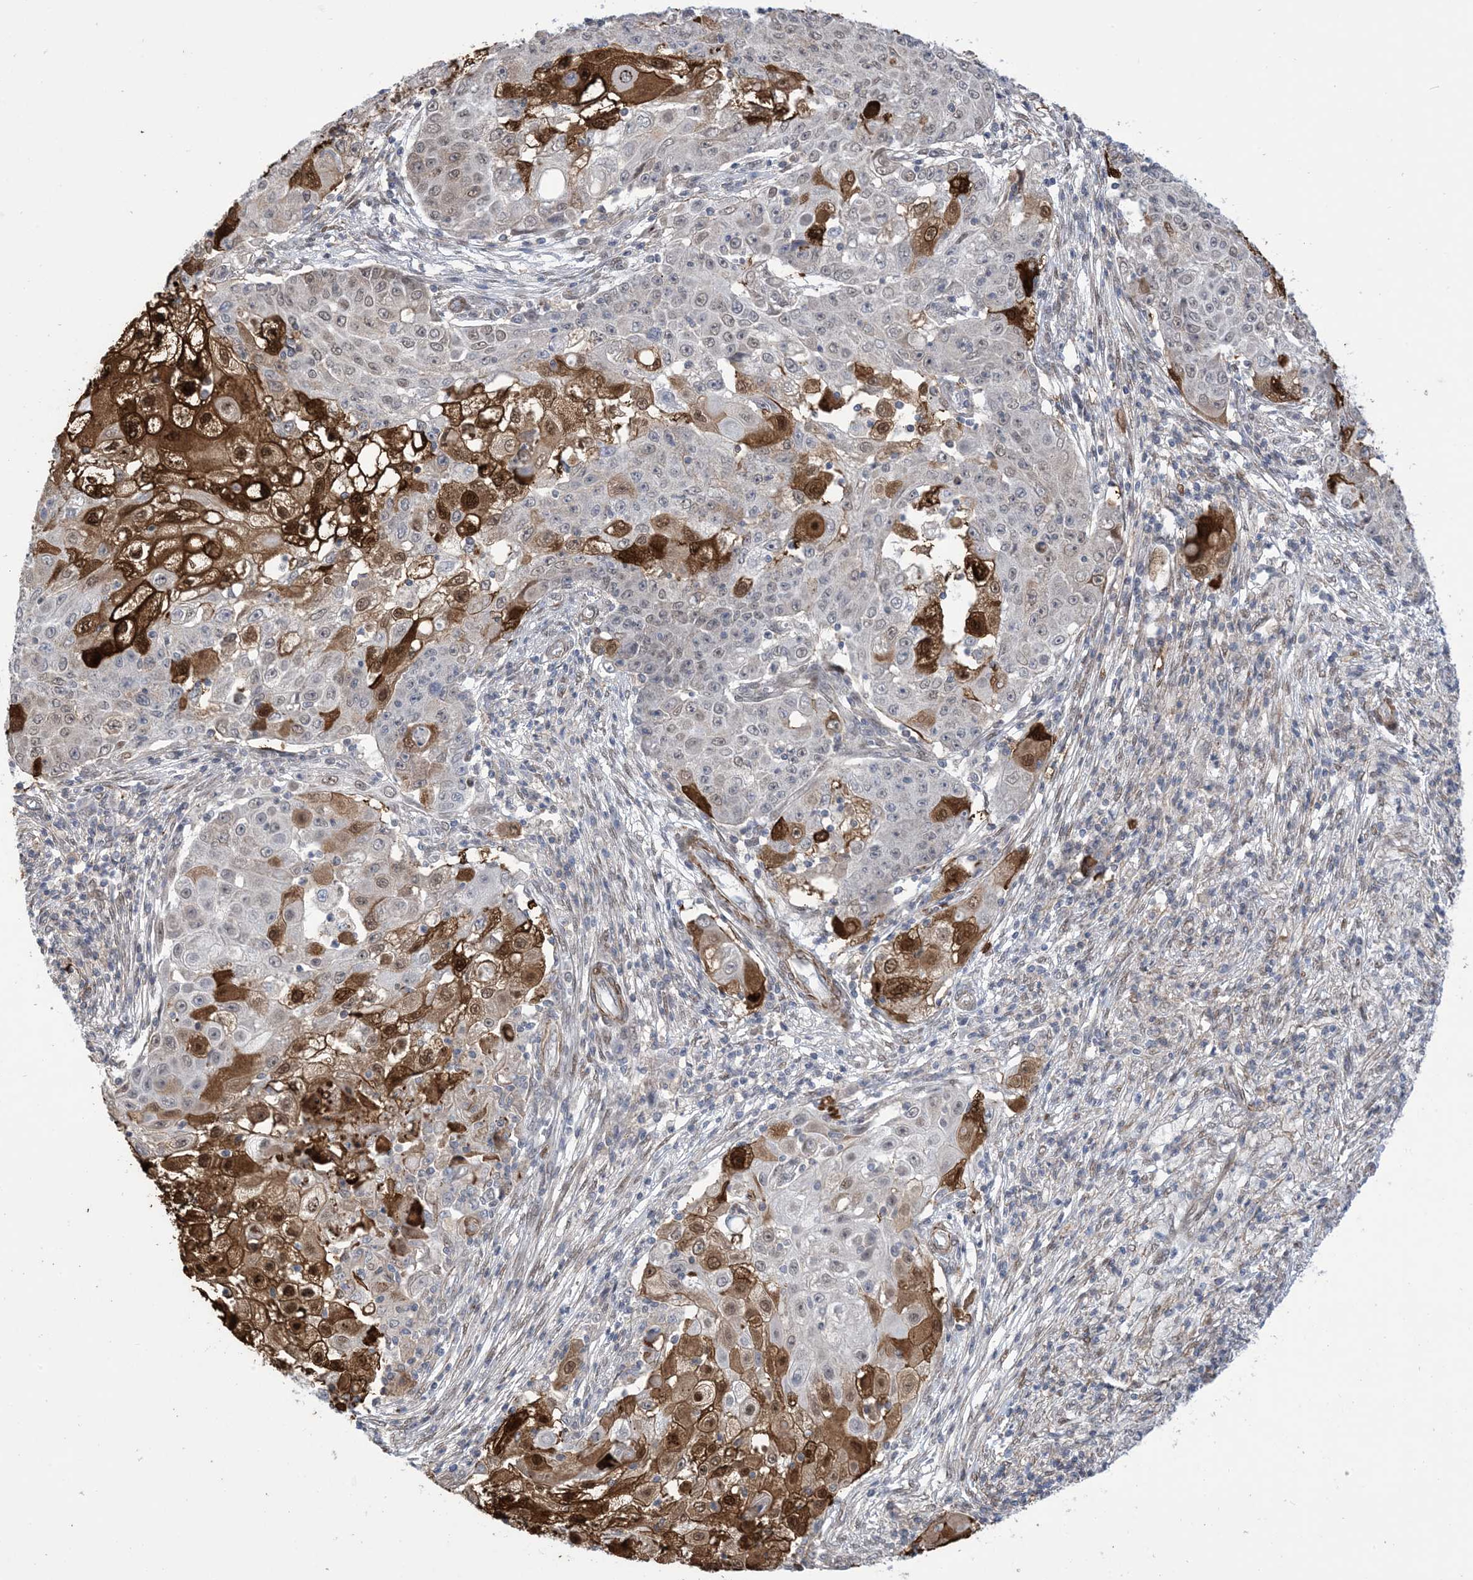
{"staining": {"intensity": "strong", "quantity": "25%-75%", "location": "cytoplasmic/membranous,nuclear"}, "tissue": "ovarian cancer", "cell_type": "Tumor cells", "image_type": "cancer", "snomed": [{"axis": "morphology", "description": "Carcinoma, endometroid"}, {"axis": "topography", "description": "Ovary"}], "caption": "A brown stain highlights strong cytoplasmic/membranous and nuclear expression of a protein in ovarian cancer tumor cells. (DAB (3,3'-diaminobenzidine) IHC with brightfield microscopy, high magnification).", "gene": "ZNF8", "patient": {"sex": "female", "age": 42}}